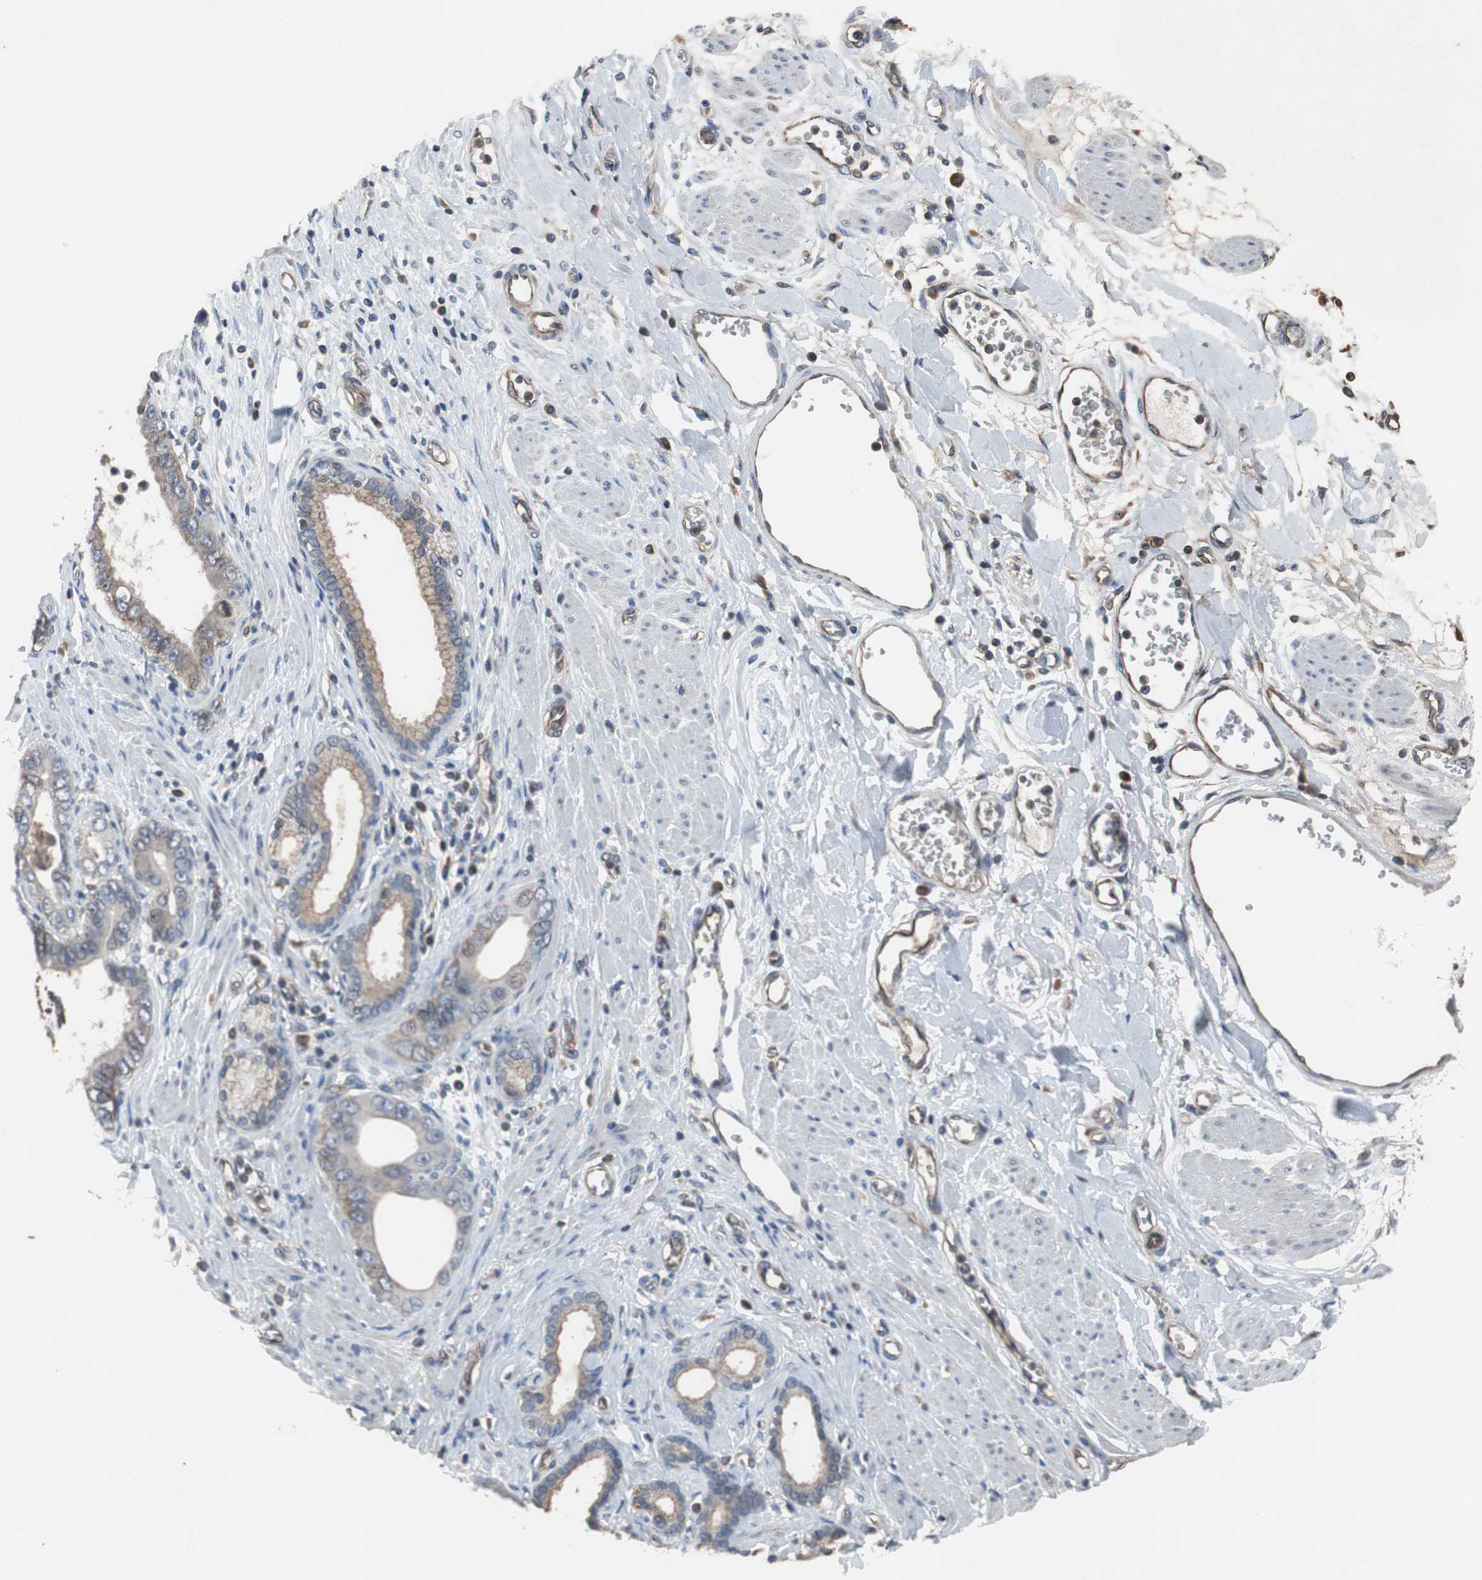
{"staining": {"intensity": "weak", "quantity": ">75%", "location": "cytoplasmic/membranous"}, "tissue": "pancreatic cancer", "cell_type": "Tumor cells", "image_type": "cancer", "snomed": [{"axis": "morphology", "description": "Normal tissue, NOS"}, {"axis": "topography", "description": "Lymph node"}], "caption": "Pancreatic cancer stained with a brown dye exhibits weak cytoplasmic/membranous positive staining in about >75% of tumor cells.", "gene": "ACTR3", "patient": {"sex": "male", "age": 50}}